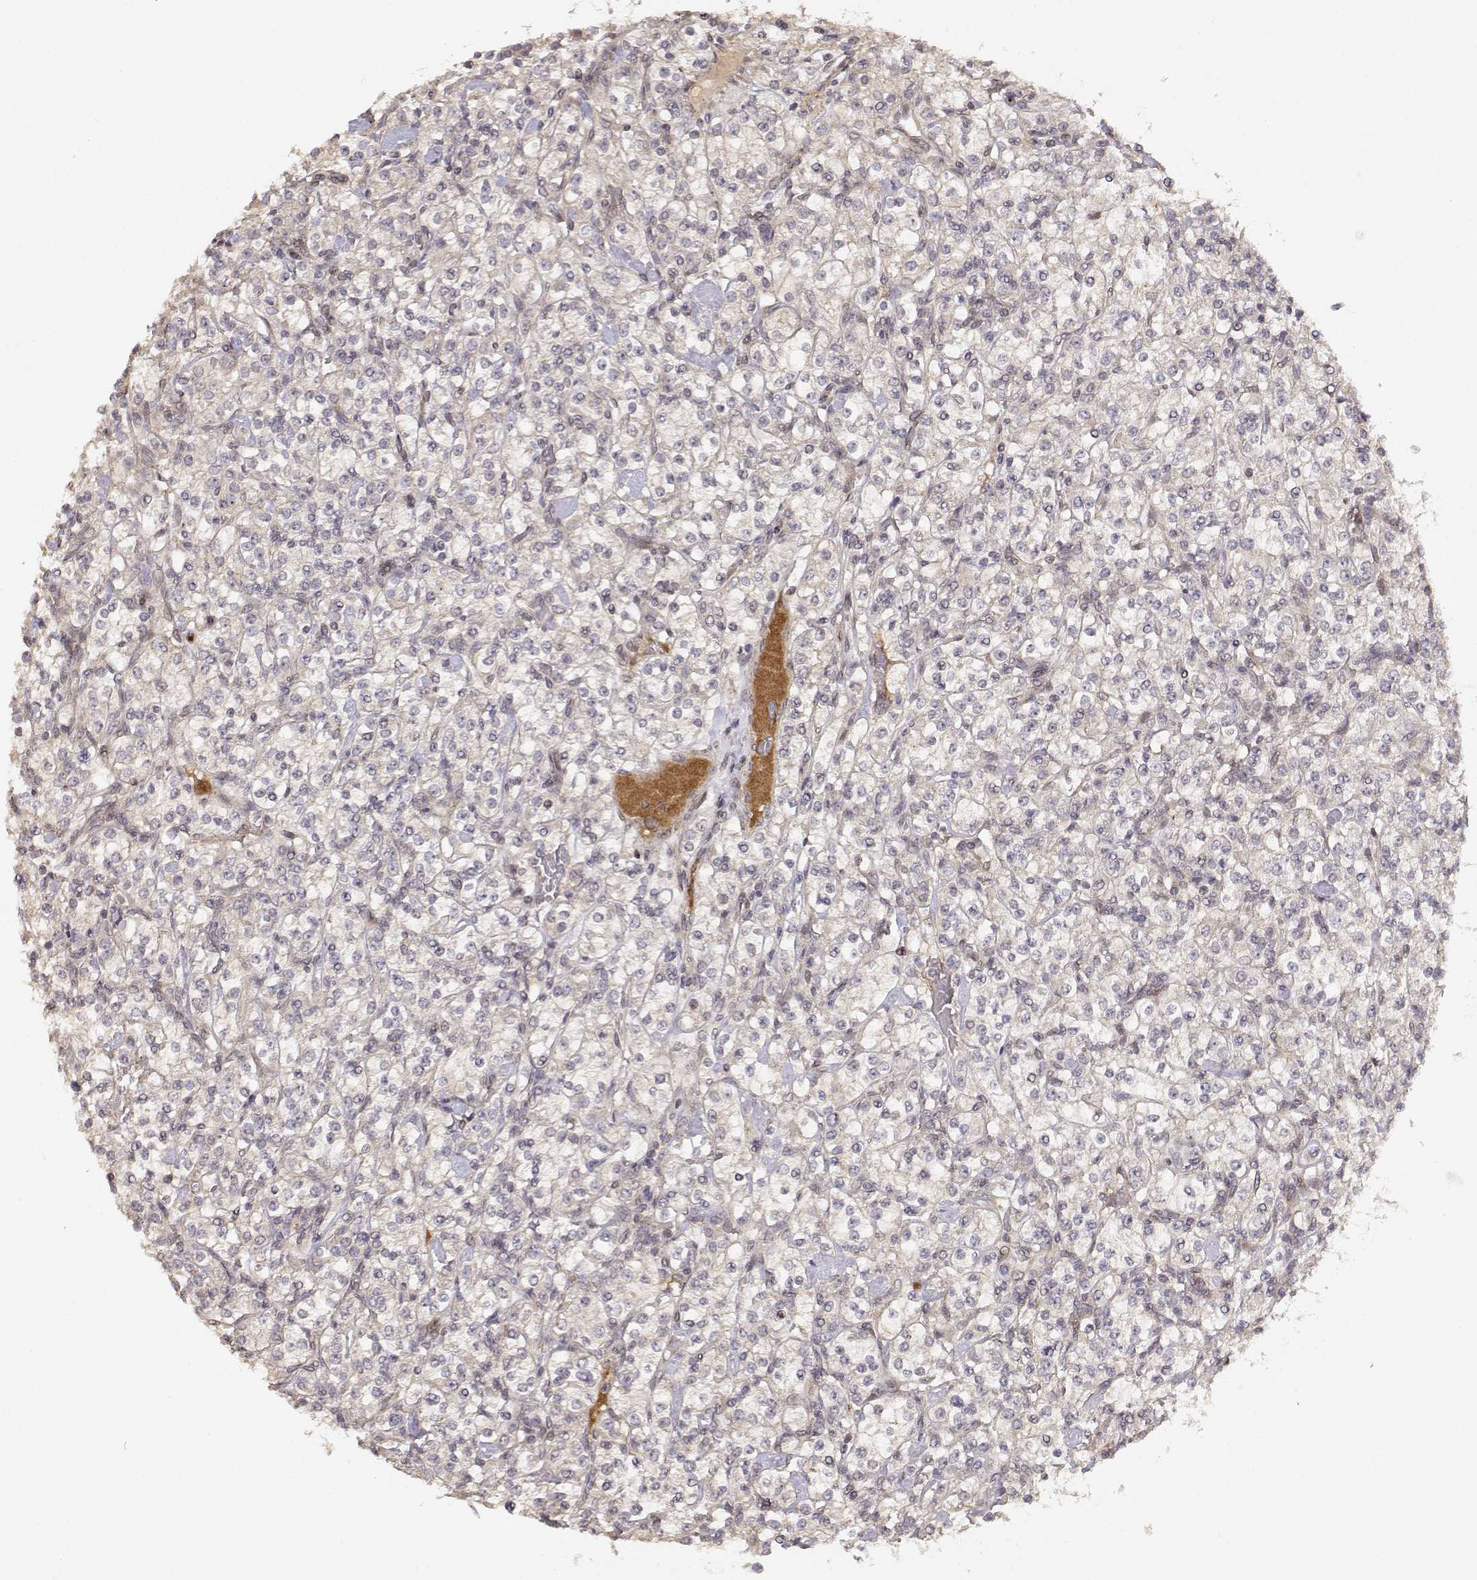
{"staining": {"intensity": "weak", "quantity": ">75%", "location": "cytoplasmic/membranous"}, "tissue": "renal cancer", "cell_type": "Tumor cells", "image_type": "cancer", "snomed": [{"axis": "morphology", "description": "Adenocarcinoma, NOS"}, {"axis": "topography", "description": "Kidney"}], "caption": "Renal adenocarcinoma stained with a brown dye displays weak cytoplasmic/membranous positive staining in about >75% of tumor cells.", "gene": "PICK1", "patient": {"sex": "male", "age": 77}}